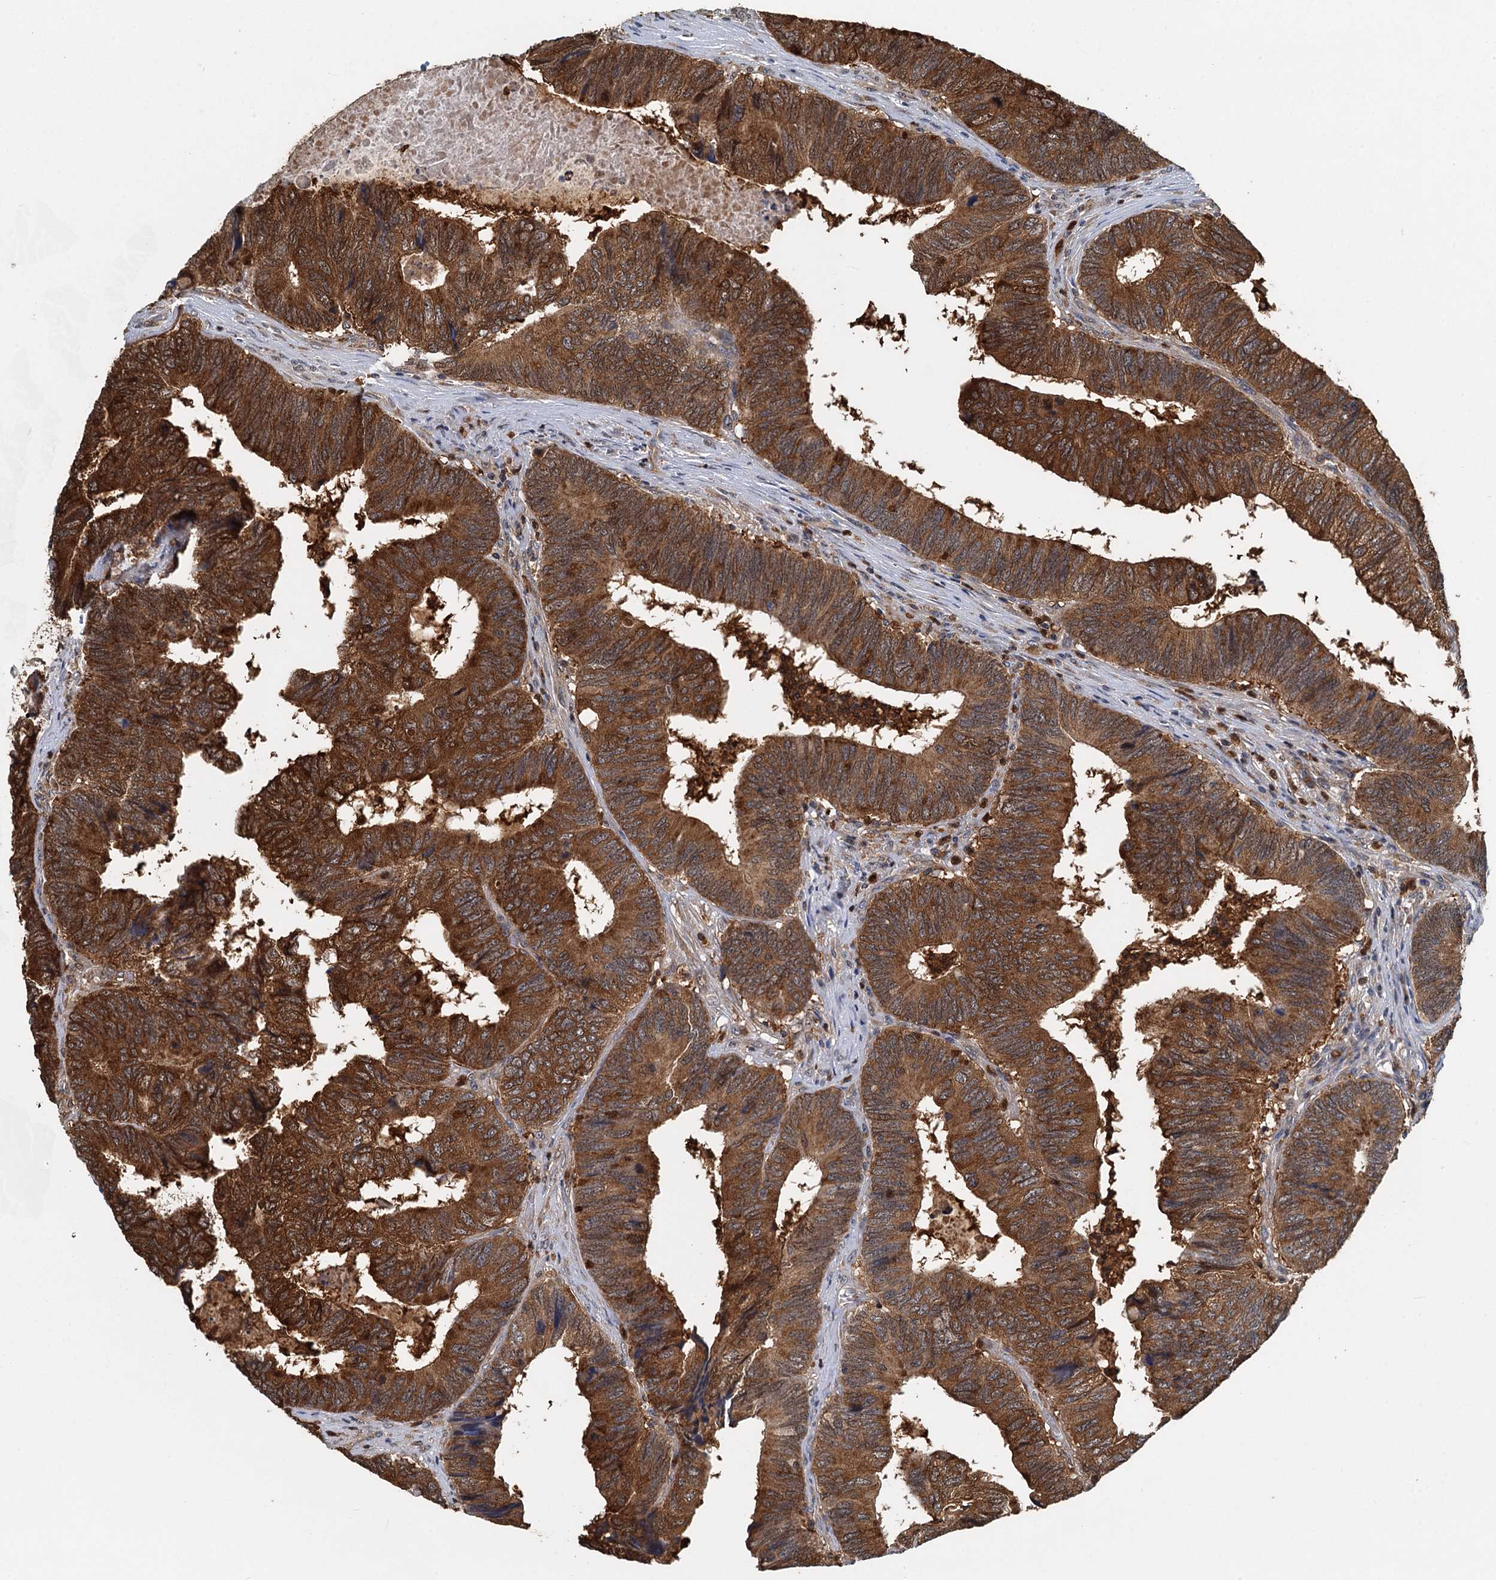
{"staining": {"intensity": "strong", "quantity": ">75%", "location": "cytoplasmic/membranous"}, "tissue": "colorectal cancer", "cell_type": "Tumor cells", "image_type": "cancer", "snomed": [{"axis": "morphology", "description": "Adenocarcinoma, NOS"}, {"axis": "topography", "description": "Colon"}], "caption": "Colorectal adenocarcinoma was stained to show a protein in brown. There is high levels of strong cytoplasmic/membranous expression in approximately >75% of tumor cells. (IHC, brightfield microscopy, high magnification).", "gene": "GPI", "patient": {"sex": "female", "age": 67}}